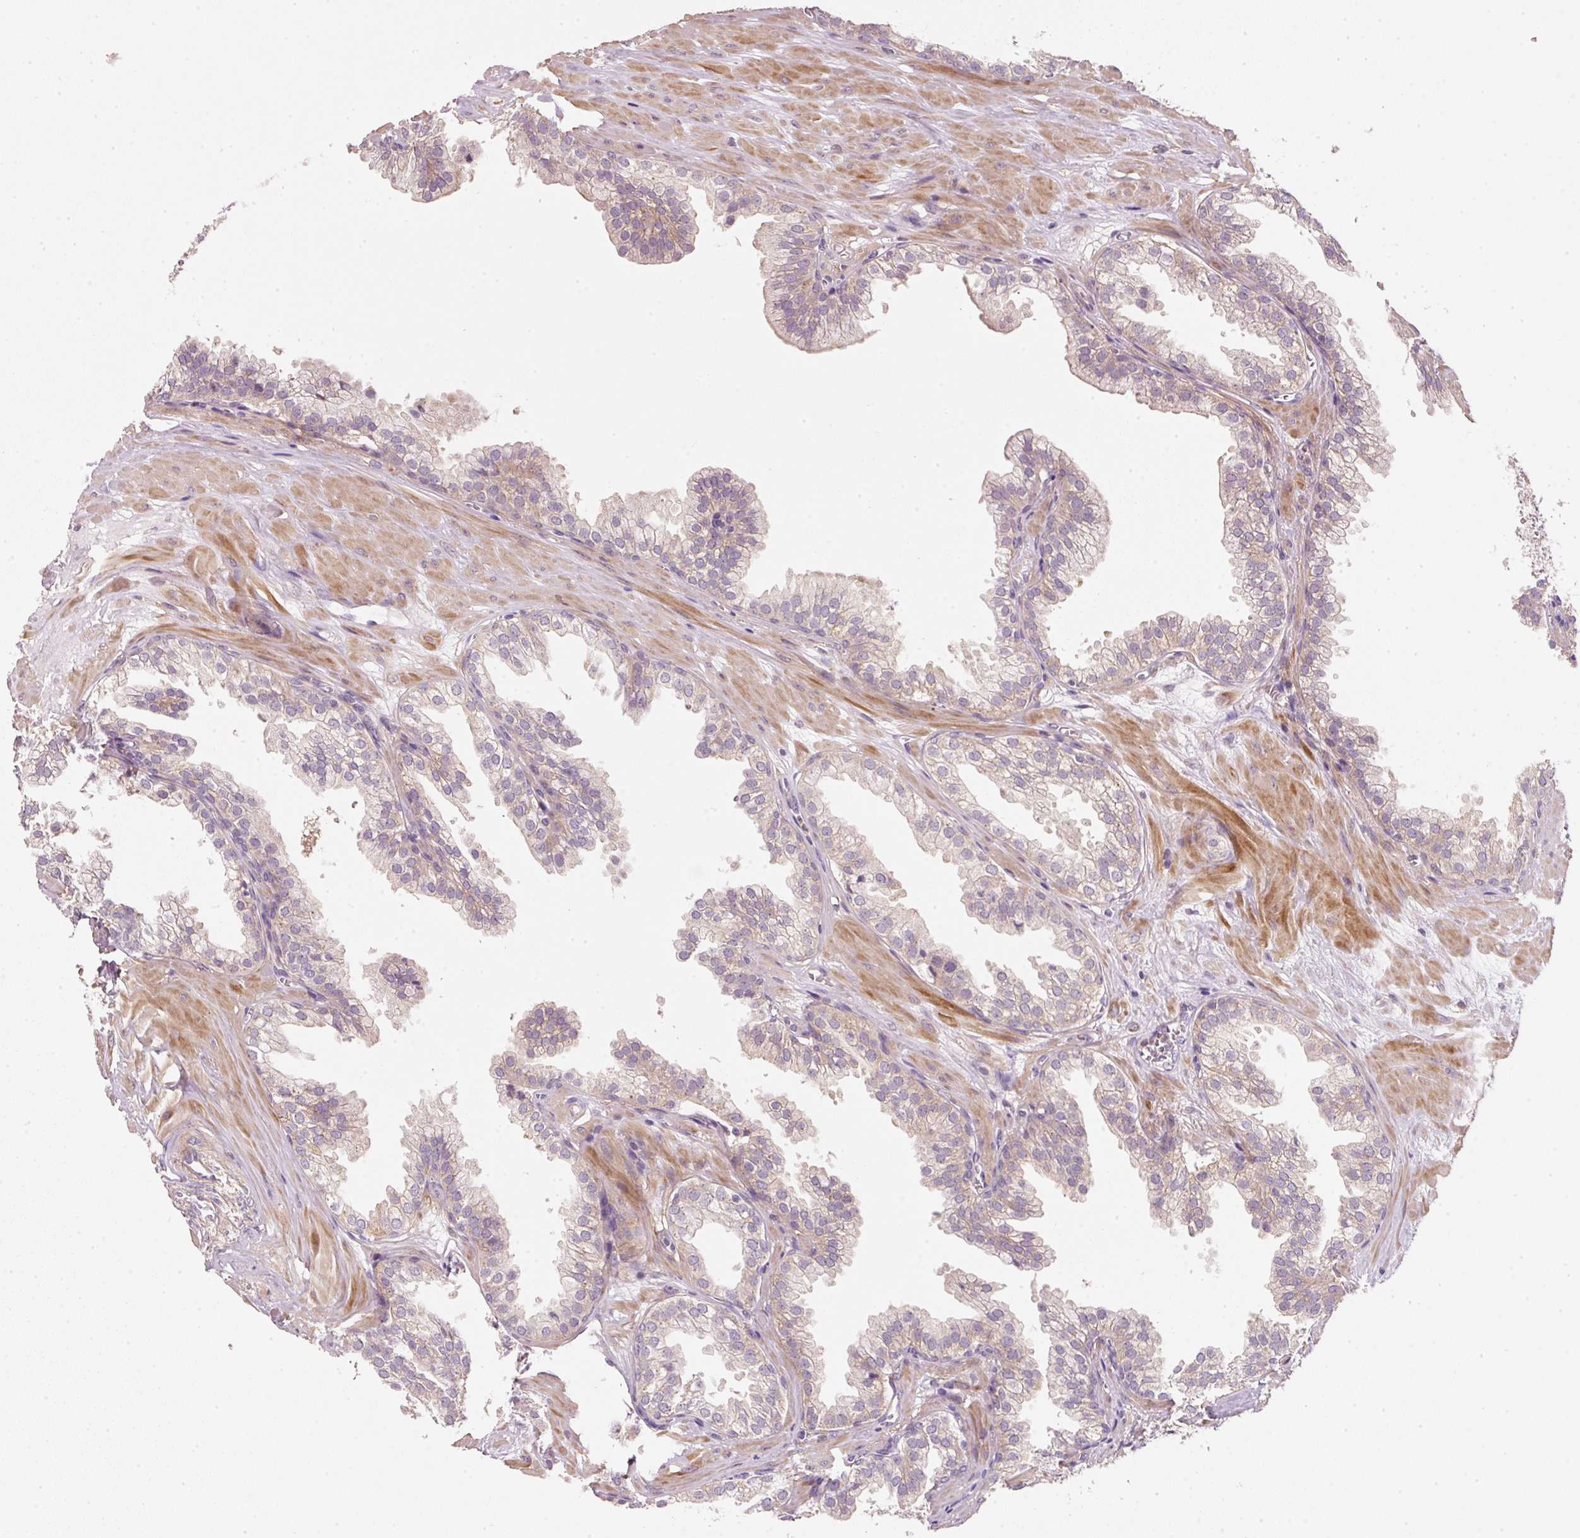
{"staining": {"intensity": "weak", "quantity": "<25%", "location": "cytoplasmic/membranous"}, "tissue": "prostate", "cell_type": "Glandular cells", "image_type": "normal", "snomed": [{"axis": "morphology", "description": "Normal tissue, NOS"}, {"axis": "topography", "description": "Prostate"}, {"axis": "topography", "description": "Peripheral nerve tissue"}], "caption": "Immunohistochemistry (IHC) photomicrograph of normal prostate: prostate stained with DAB shows no significant protein positivity in glandular cells.", "gene": "TIRAP", "patient": {"sex": "male", "age": 55}}